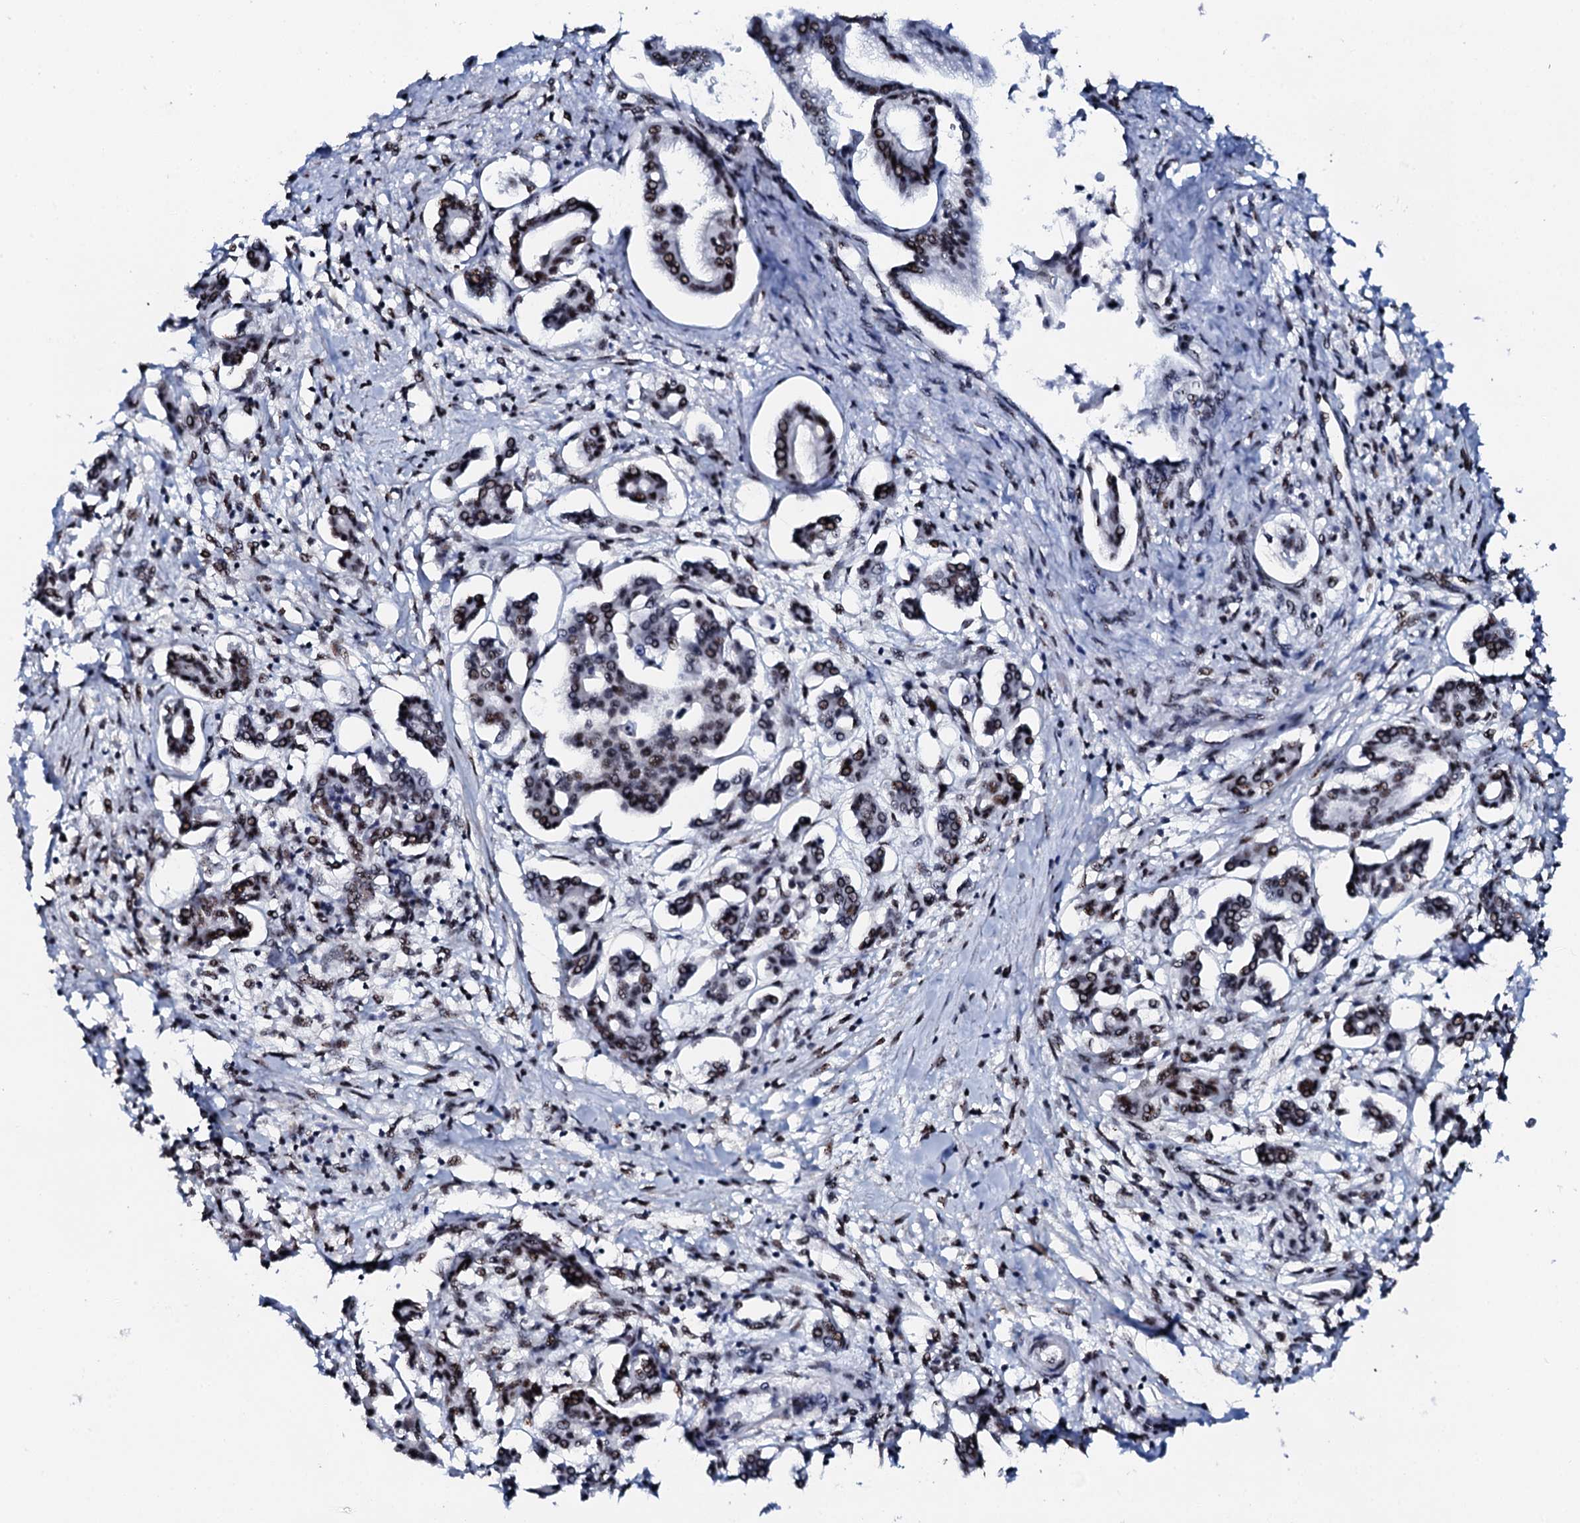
{"staining": {"intensity": "moderate", "quantity": ">75%", "location": "nuclear"}, "tissue": "pancreatic cancer", "cell_type": "Tumor cells", "image_type": "cancer", "snomed": [{"axis": "morphology", "description": "Adenocarcinoma, NOS"}, {"axis": "topography", "description": "Pancreas"}], "caption": "Pancreatic cancer tissue reveals moderate nuclear staining in approximately >75% of tumor cells (DAB (3,3'-diaminobenzidine) IHC with brightfield microscopy, high magnification).", "gene": "NKAPD1", "patient": {"sex": "female", "age": 50}}